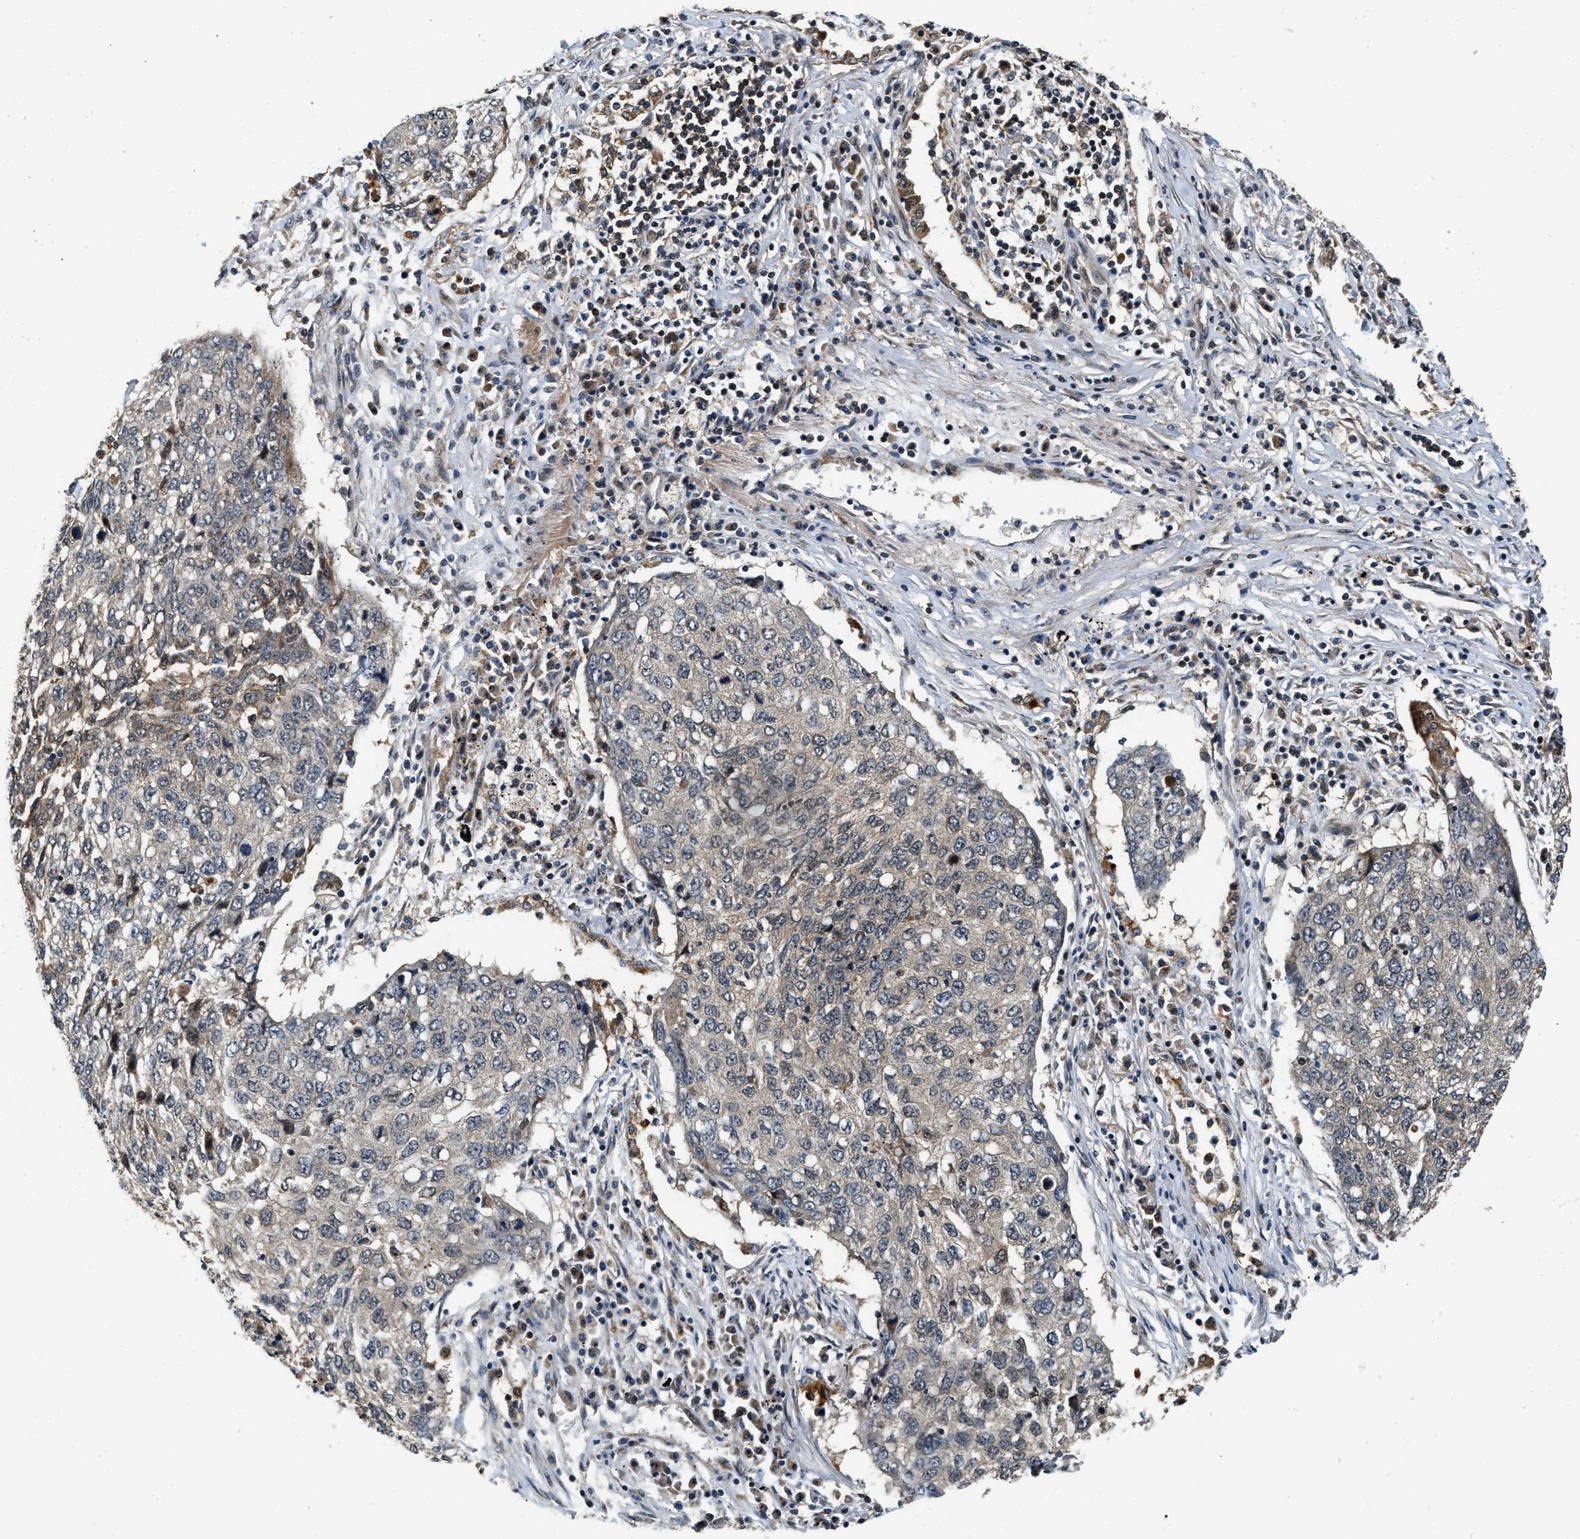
{"staining": {"intensity": "weak", "quantity": "<25%", "location": "cytoplasmic/membranous"}, "tissue": "lung cancer", "cell_type": "Tumor cells", "image_type": "cancer", "snomed": [{"axis": "morphology", "description": "Squamous cell carcinoma, NOS"}, {"axis": "topography", "description": "Lung"}], "caption": "Immunohistochemistry of lung cancer (squamous cell carcinoma) displays no positivity in tumor cells.", "gene": "EXTL2", "patient": {"sex": "female", "age": 63}}